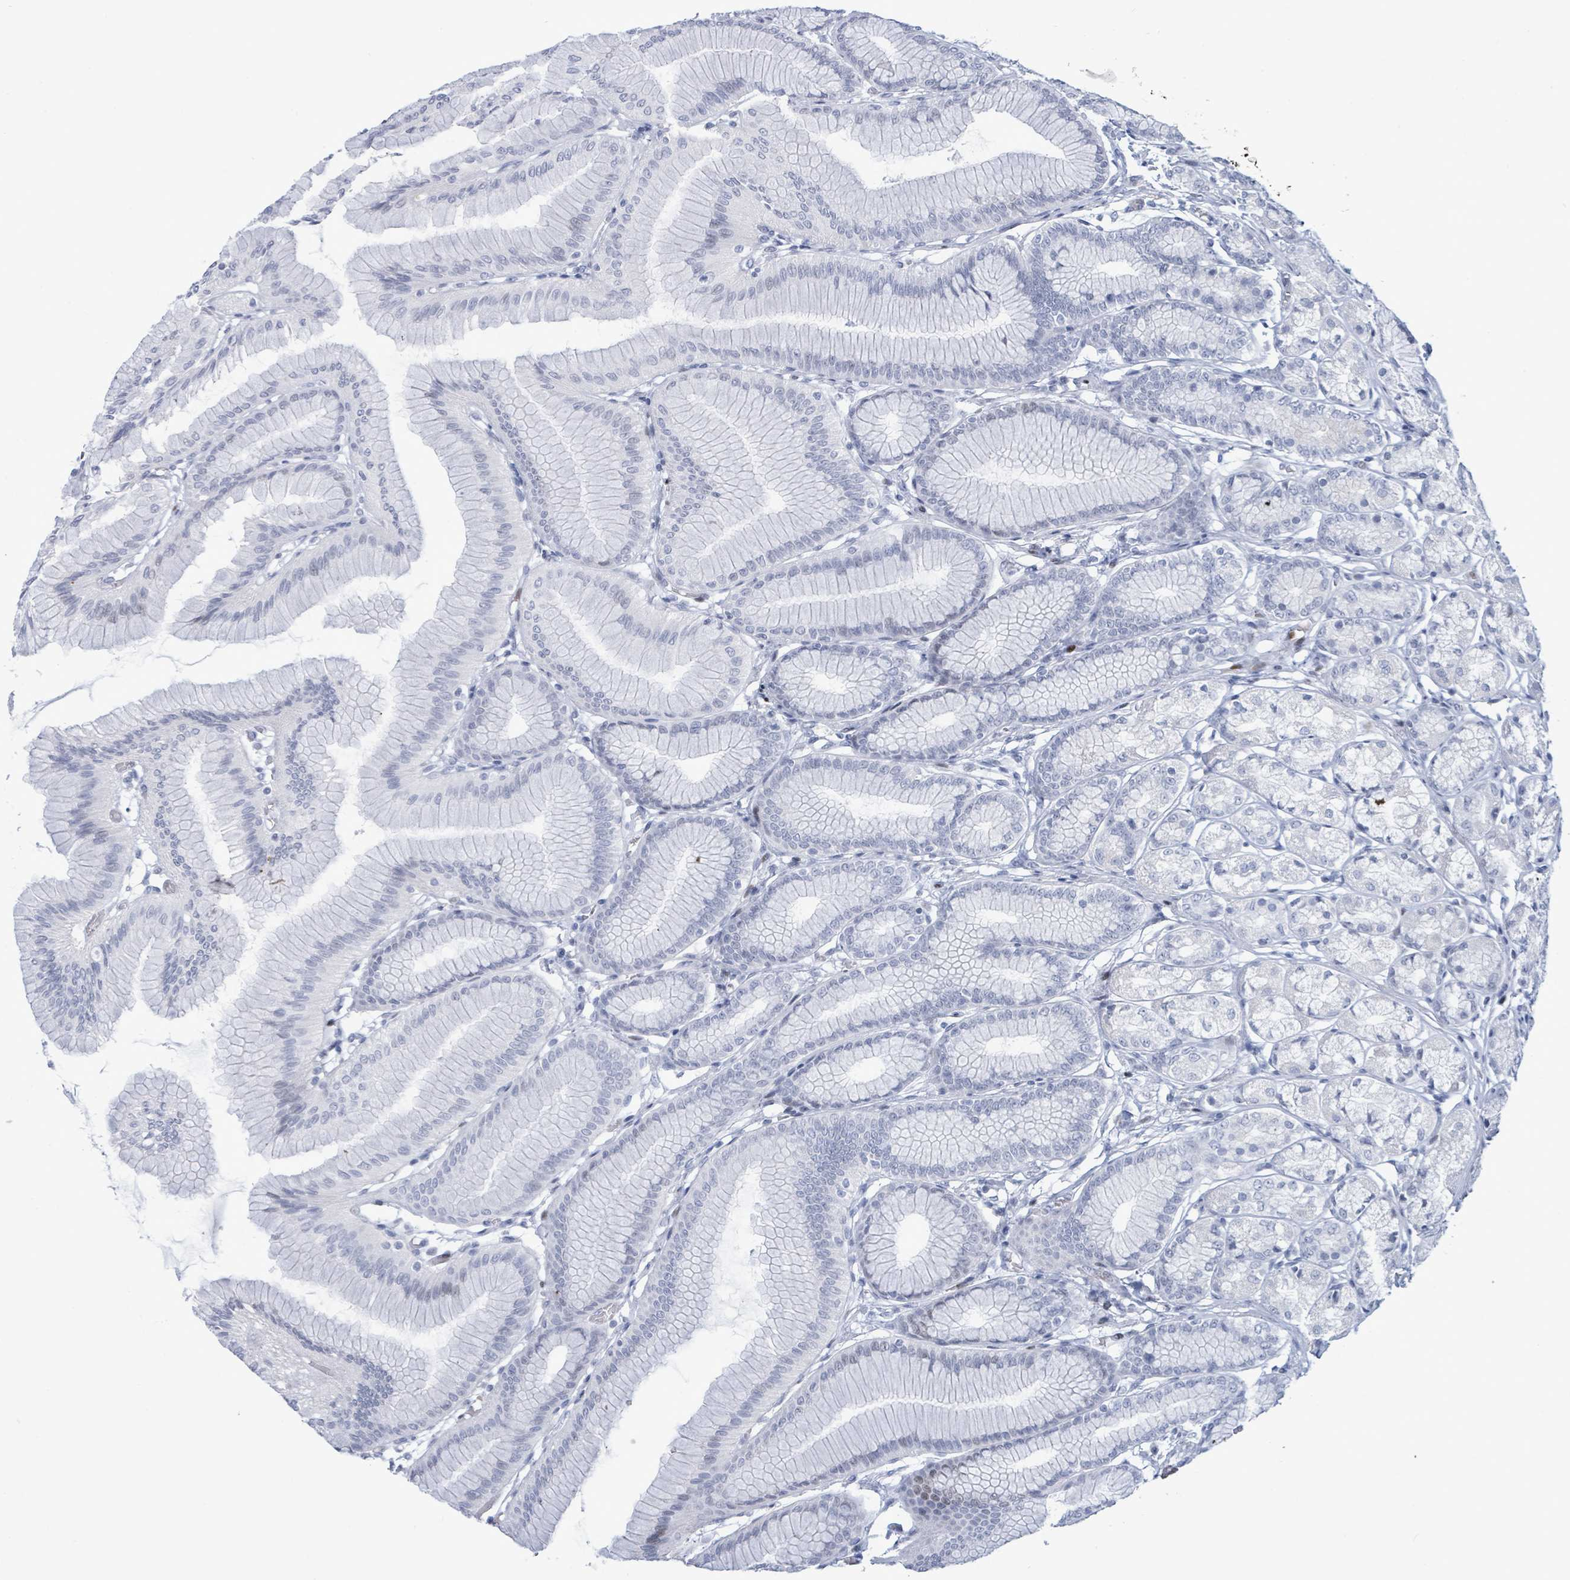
{"staining": {"intensity": "moderate", "quantity": "<25%", "location": "nuclear"}, "tissue": "stomach", "cell_type": "Glandular cells", "image_type": "normal", "snomed": [{"axis": "morphology", "description": "Normal tissue, NOS"}, {"axis": "morphology", "description": "Adenocarcinoma, NOS"}, {"axis": "morphology", "description": "Adenocarcinoma, High grade"}, {"axis": "topography", "description": "Stomach, upper"}, {"axis": "topography", "description": "Stomach"}], "caption": "IHC of benign stomach displays low levels of moderate nuclear expression in approximately <25% of glandular cells. (DAB (3,3'-diaminobenzidine) IHC, brown staining for protein, blue staining for nuclei).", "gene": "MALL", "patient": {"sex": "female", "age": 65}}